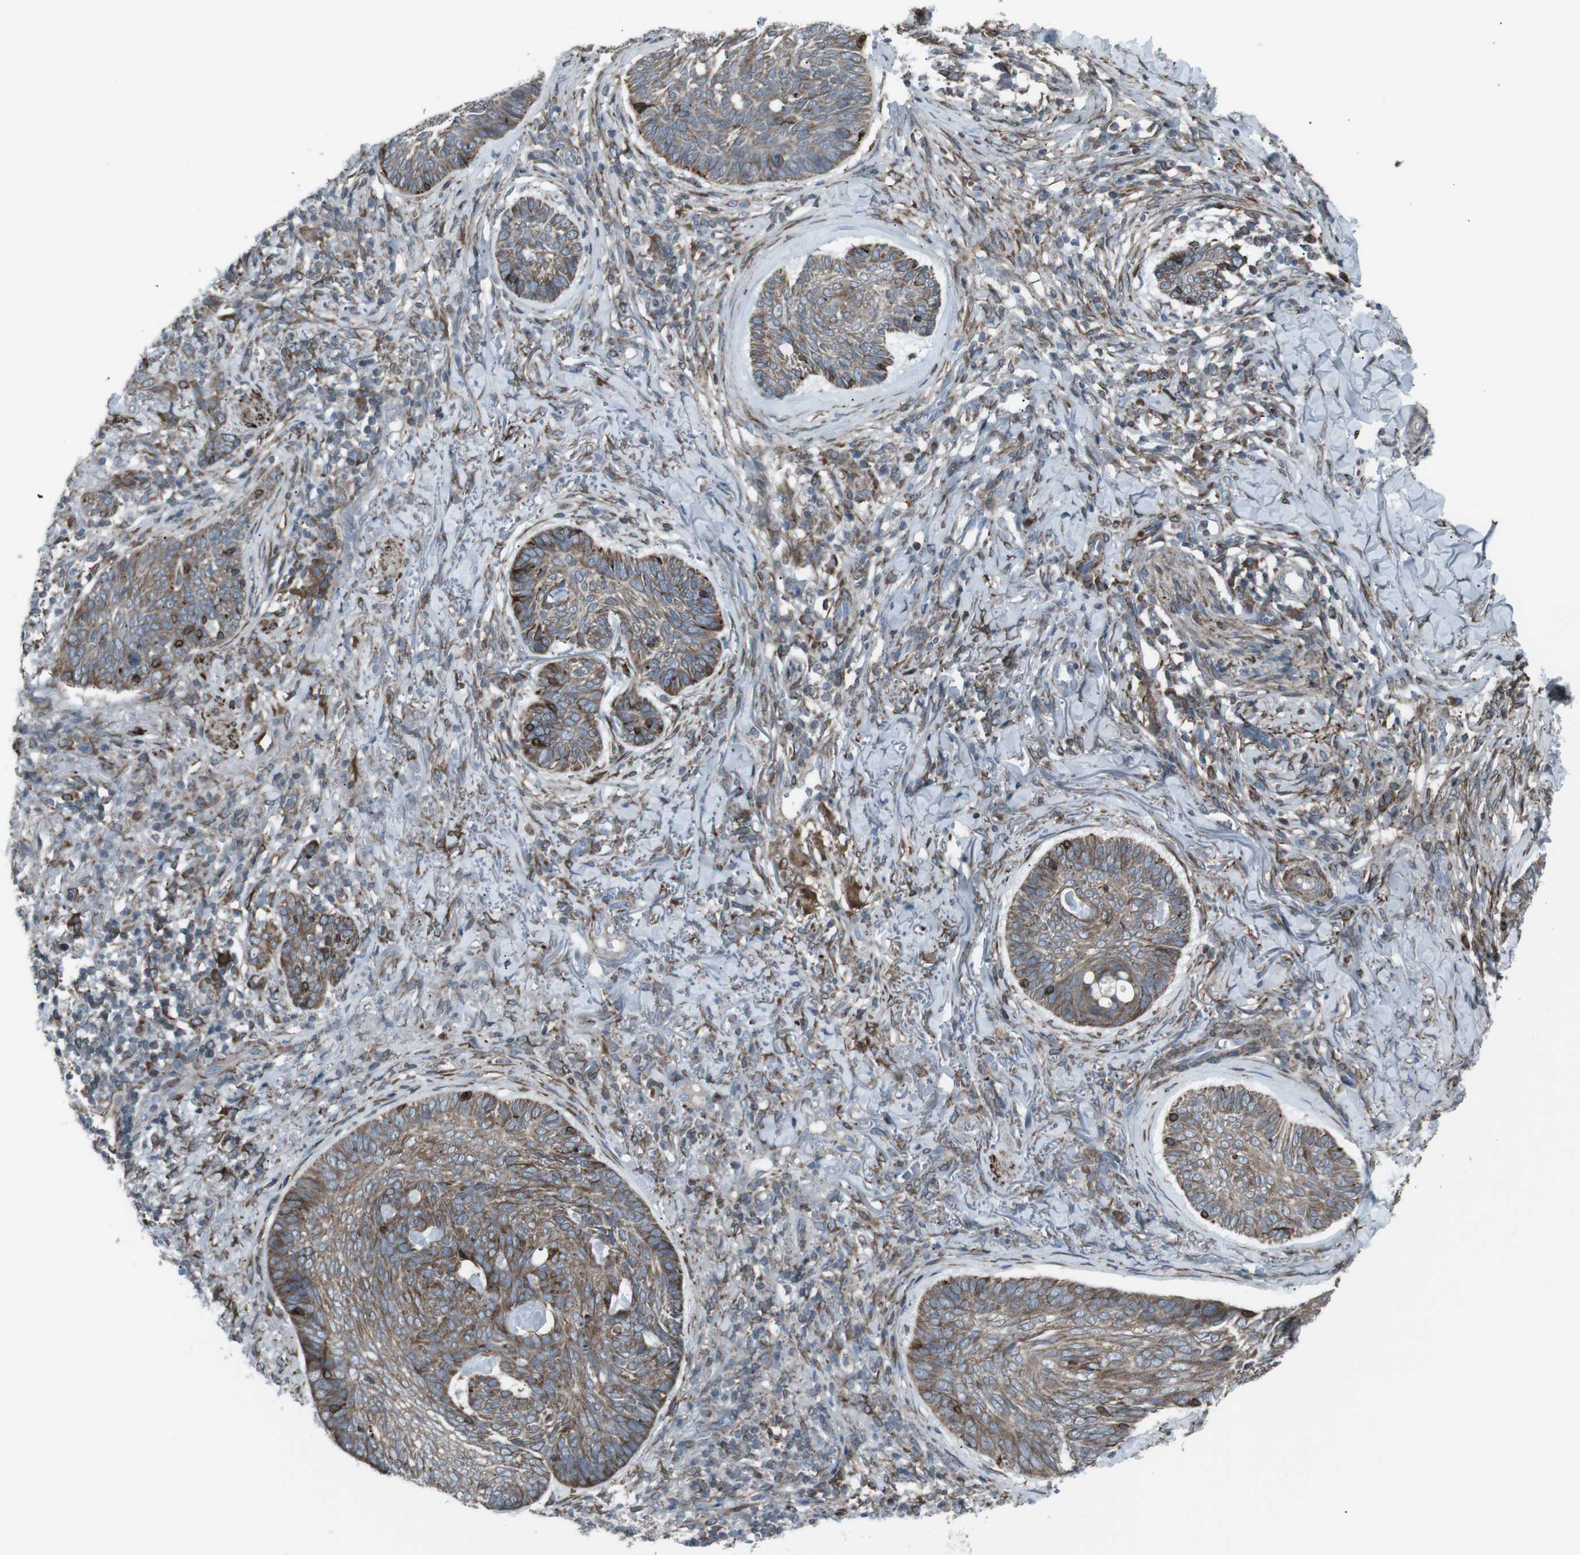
{"staining": {"intensity": "moderate", "quantity": "25%-75%", "location": "cytoplasmic/membranous"}, "tissue": "skin cancer", "cell_type": "Tumor cells", "image_type": "cancer", "snomed": [{"axis": "morphology", "description": "Basal cell carcinoma"}, {"axis": "topography", "description": "Skin"}], "caption": "Tumor cells exhibit moderate cytoplasmic/membranous positivity in approximately 25%-75% of cells in basal cell carcinoma (skin).", "gene": "LNPK", "patient": {"sex": "male", "age": 43}}